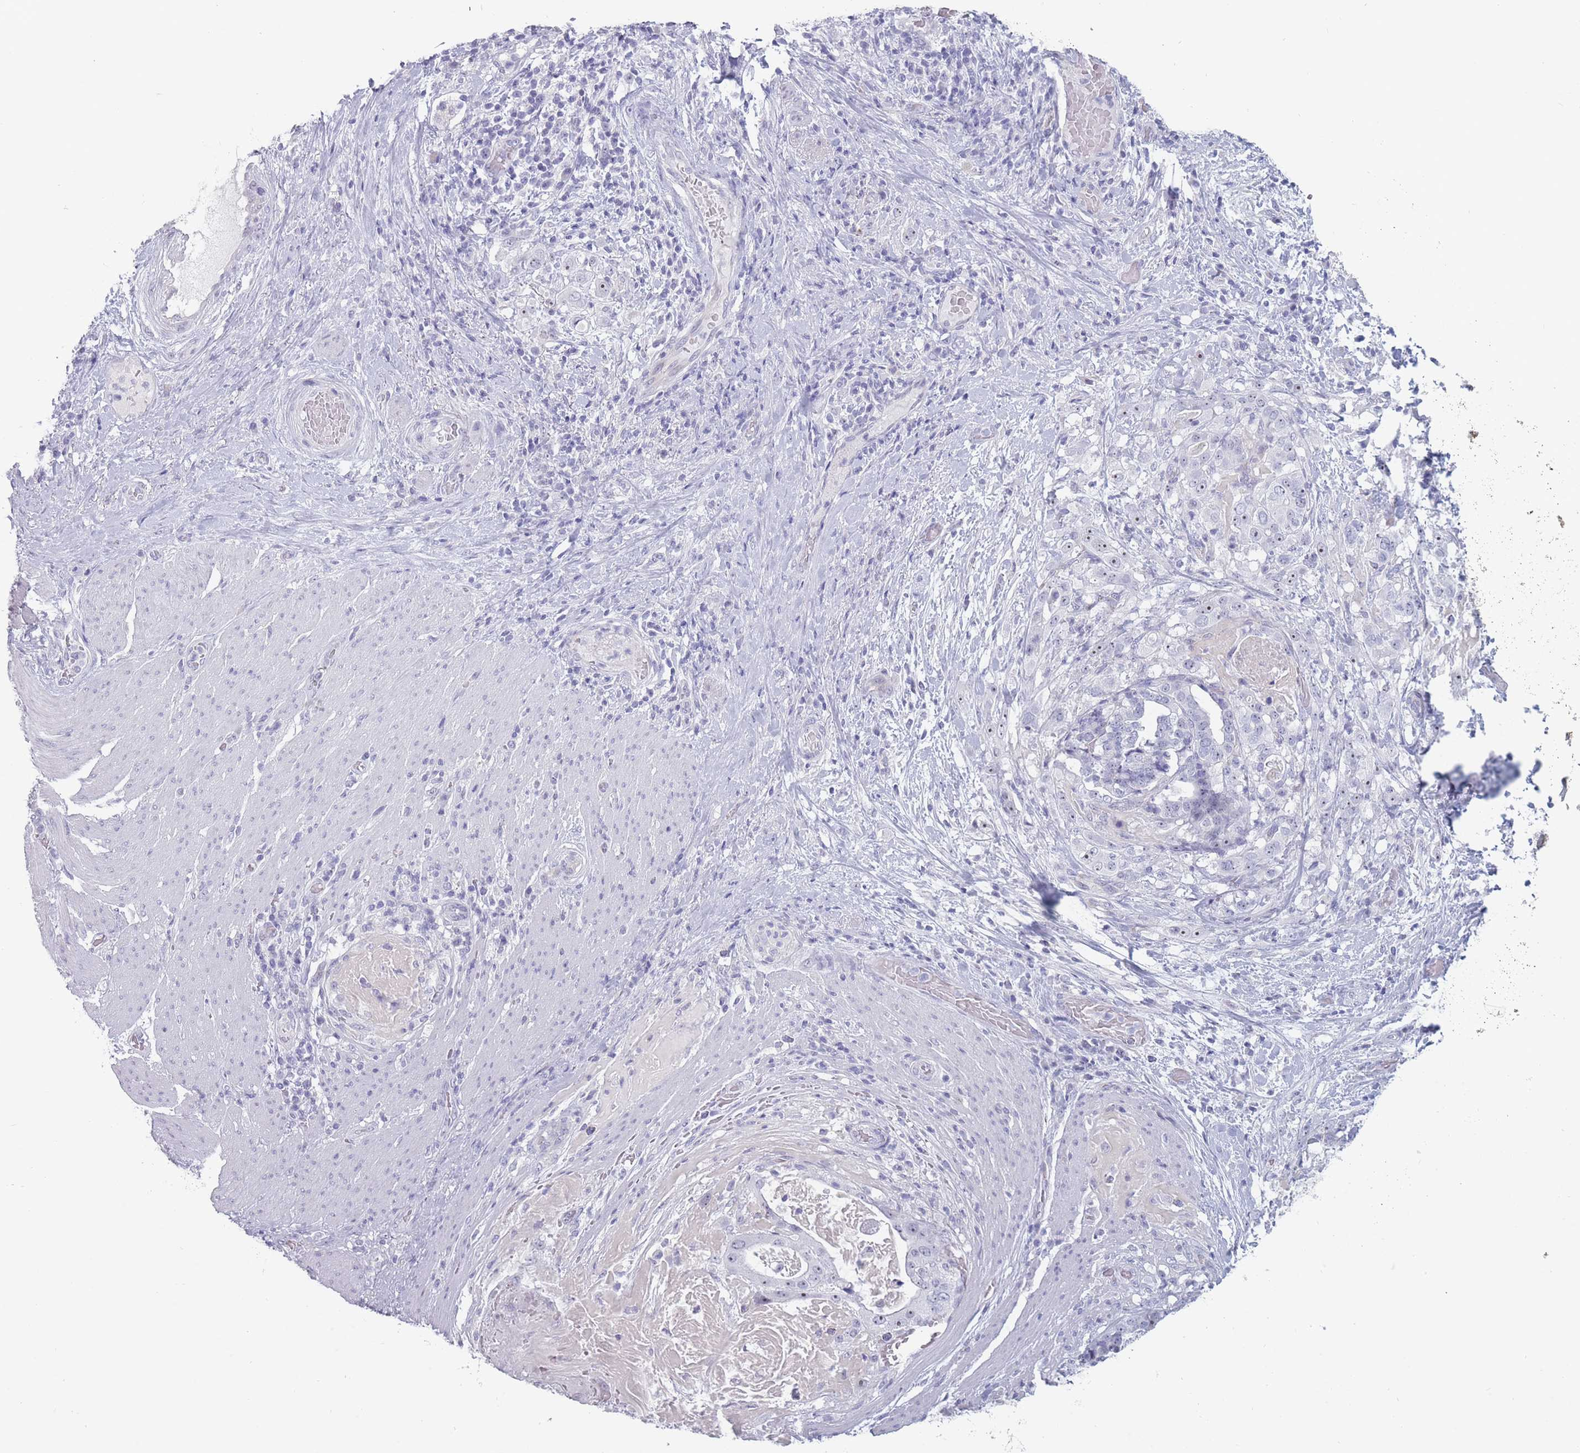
{"staining": {"intensity": "negative", "quantity": "none", "location": "none"}, "tissue": "stomach cancer", "cell_type": "Tumor cells", "image_type": "cancer", "snomed": [{"axis": "morphology", "description": "Adenocarcinoma, NOS"}, {"axis": "topography", "description": "Stomach"}], "caption": "Tumor cells are negative for brown protein staining in stomach adenocarcinoma. Nuclei are stained in blue.", "gene": "ROS1", "patient": {"sex": "male", "age": 48}}